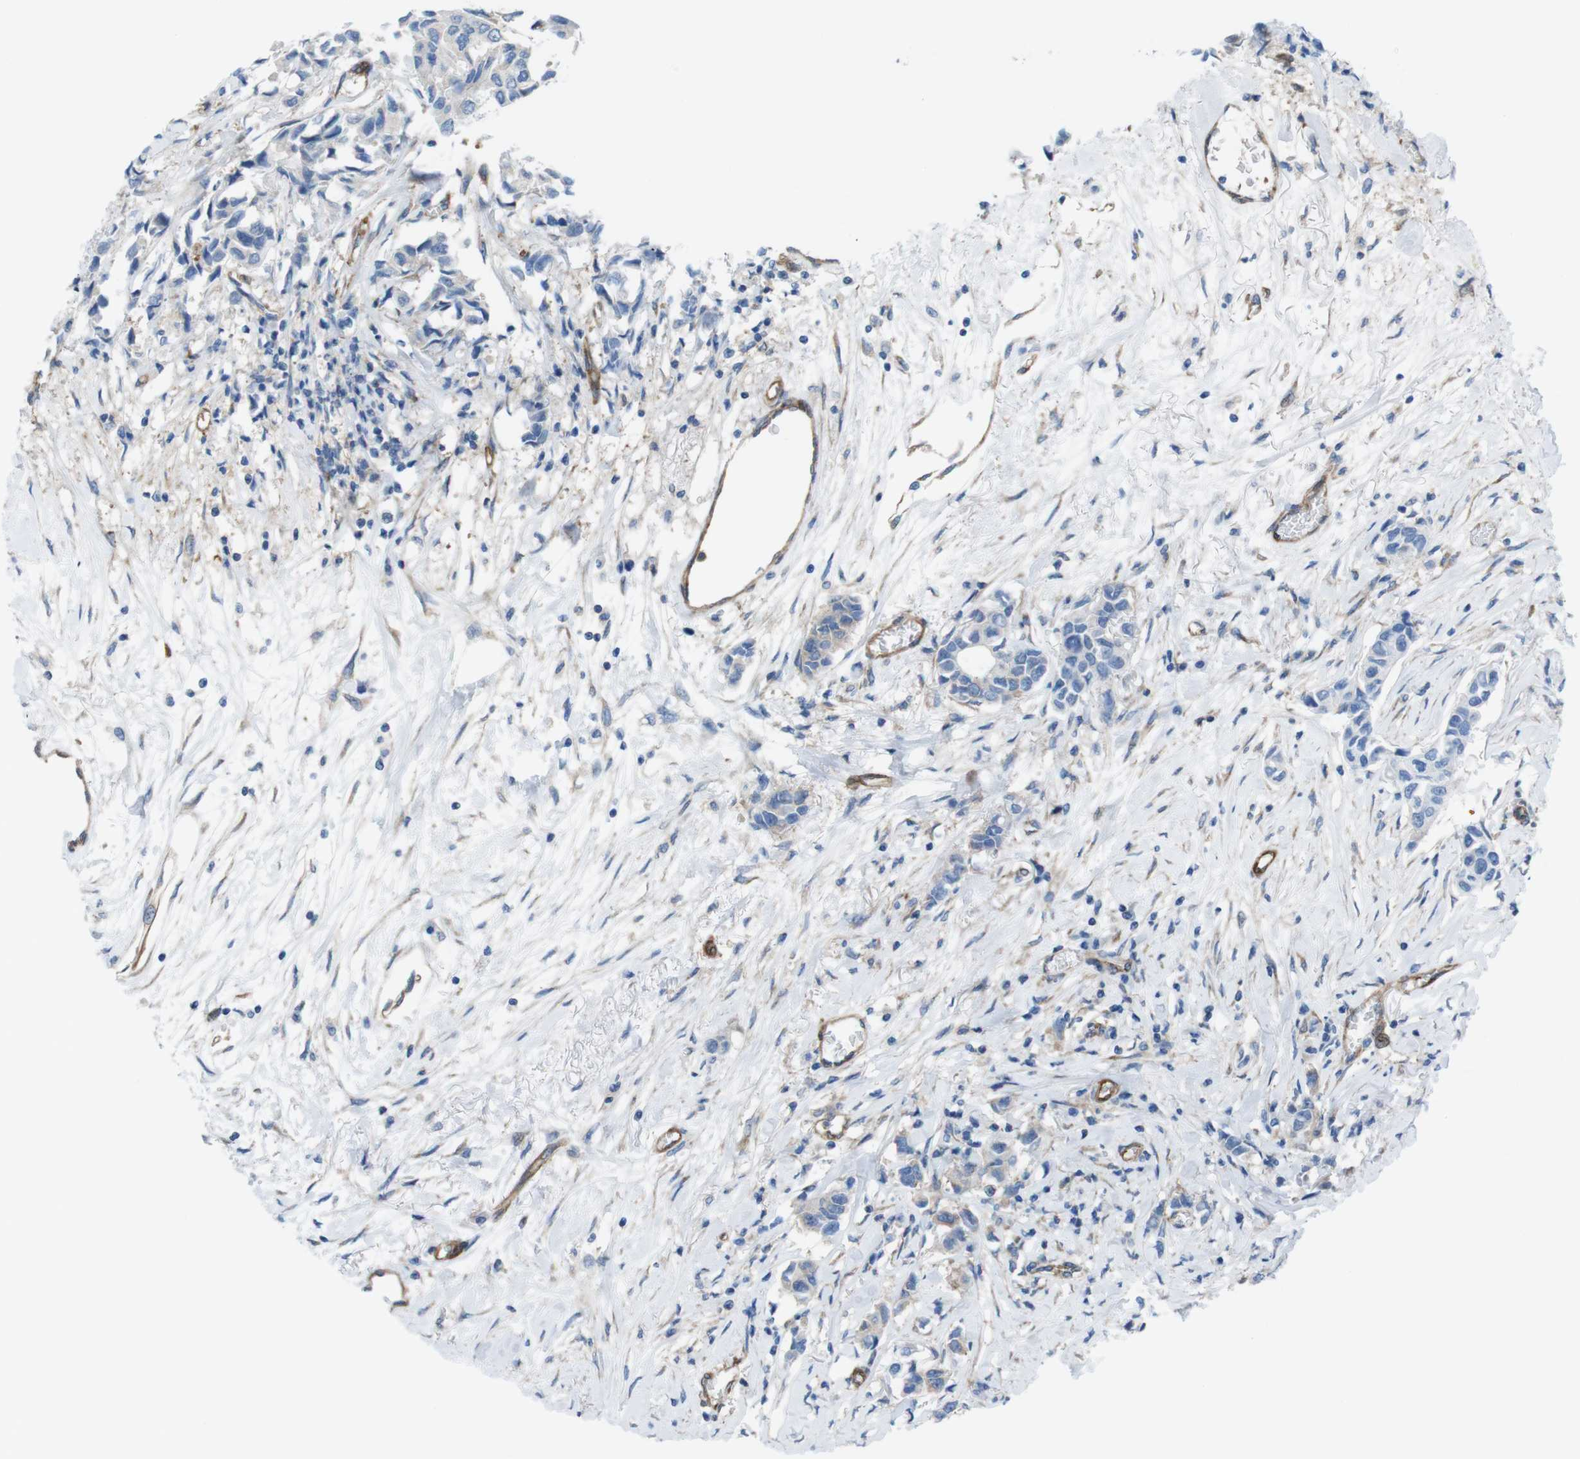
{"staining": {"intensity": "negative", "quantity": "none", "location": "none"}, "tissue": "breast cancer", "cell_type": "Tumor cells", "image_type": "cancer", "snomed": [{"axis": "morphology", "description": "Duct carcinoma"}, {"axis": "topography", "description": "Breast"}], "caption": "The micrograph displays no staining of tumor cells in infiltrating ductal carcinoma (breast).", "gene": "DIAPH2", "patient": {"sex": "female", "age": 80}}